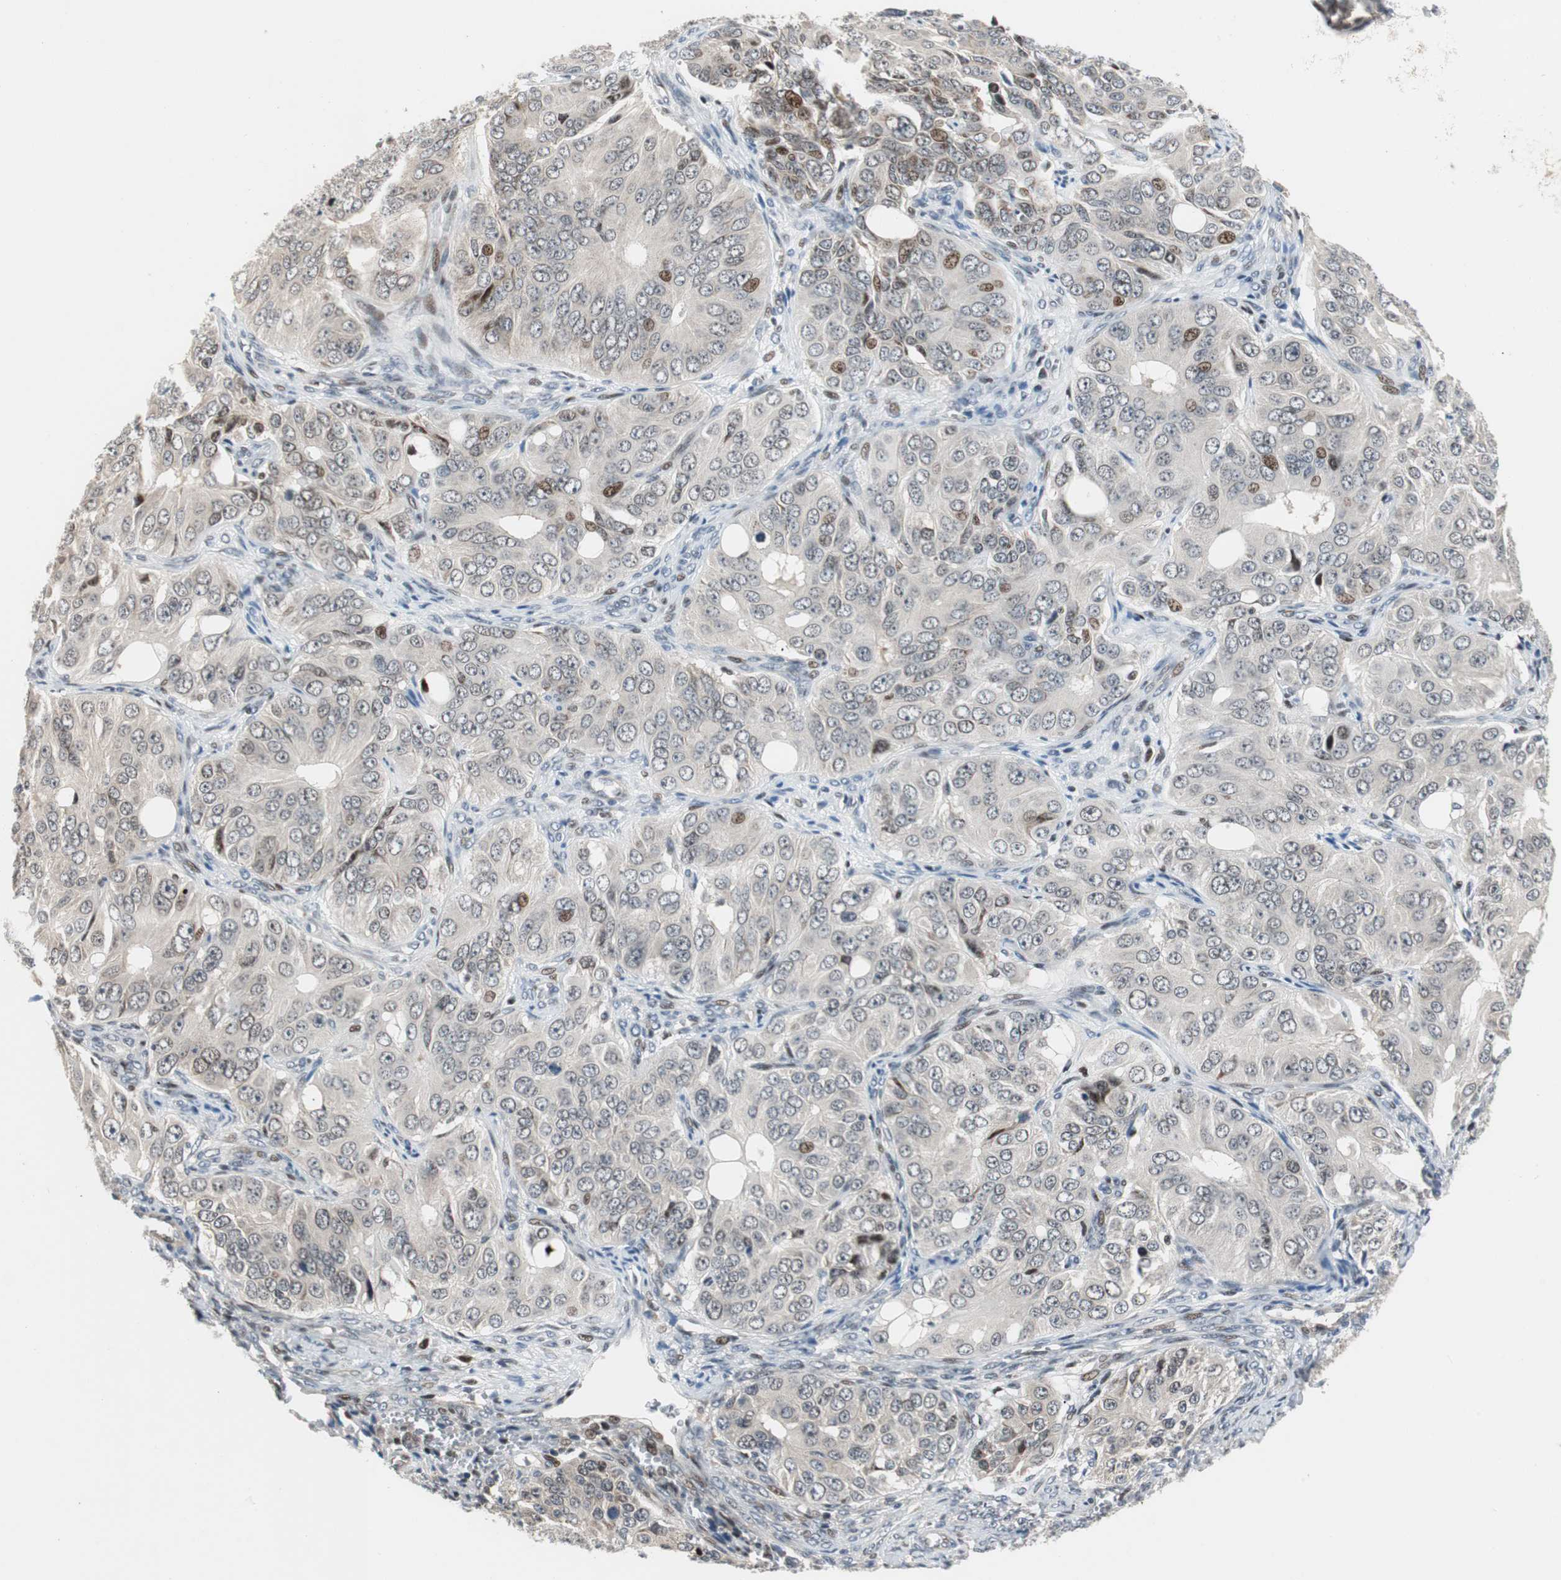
{"staining": {"intensity": "moderate", "quantity": "<25%", "location": "nuclear"}, "tissue": "ovarian cancer", "cell_type": "Tumor cells", "image_type": "cancer", "snomed": [{"axis": "morphology", "description": "Carcinoma, endometroid"}, {"axis": "topography", "description": "Ovary"}], "caption": "Brown immunohistochemical staining in ovarian cancer shows moderate nuclear expression in approximately <25% of tumor cells.", "gene": "RAD1", "patient": {"sex": "female", "age": 51}}